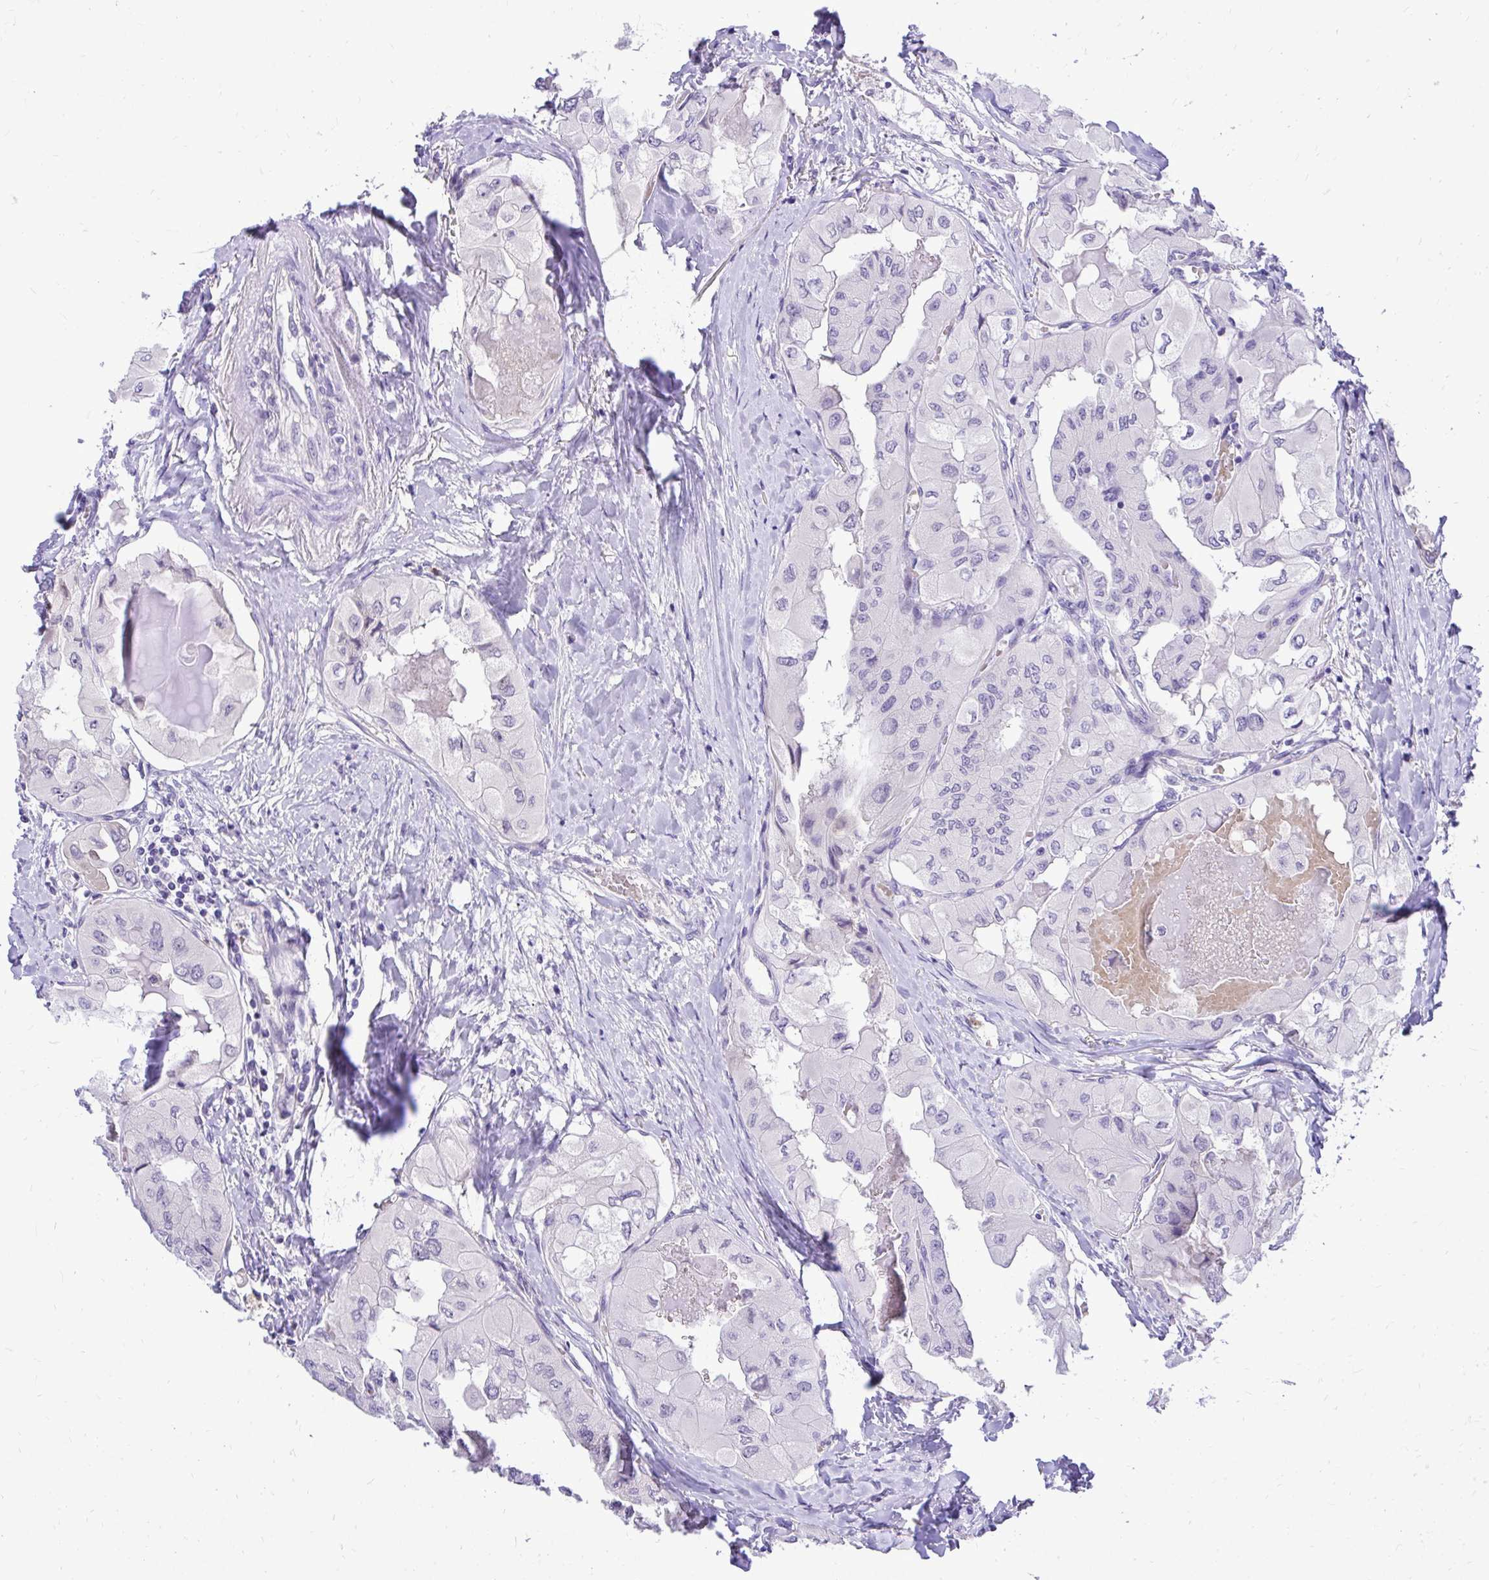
{"staining": {"intensity": "negative", "quantity": "none", "location": "none"}, "tissue": "thyroid cancer", "cell_type": "Tumor cells", "image_type": "cancer", "snomed": [{"axis": "morphology", "description": "Normal tissue, NOS"}, {"axis": "morphology", "description": "Papillary adenocarcinoma, NOS"}, {"axis": "topography", "description": "Thyroid gland"}], "caption": "The micrograph shows no staining of tumor cells in papillary adenocarcinoma (thyroid).", "gene": "ZSWIM9", "patient": {"sex": "female", "age": 59}}